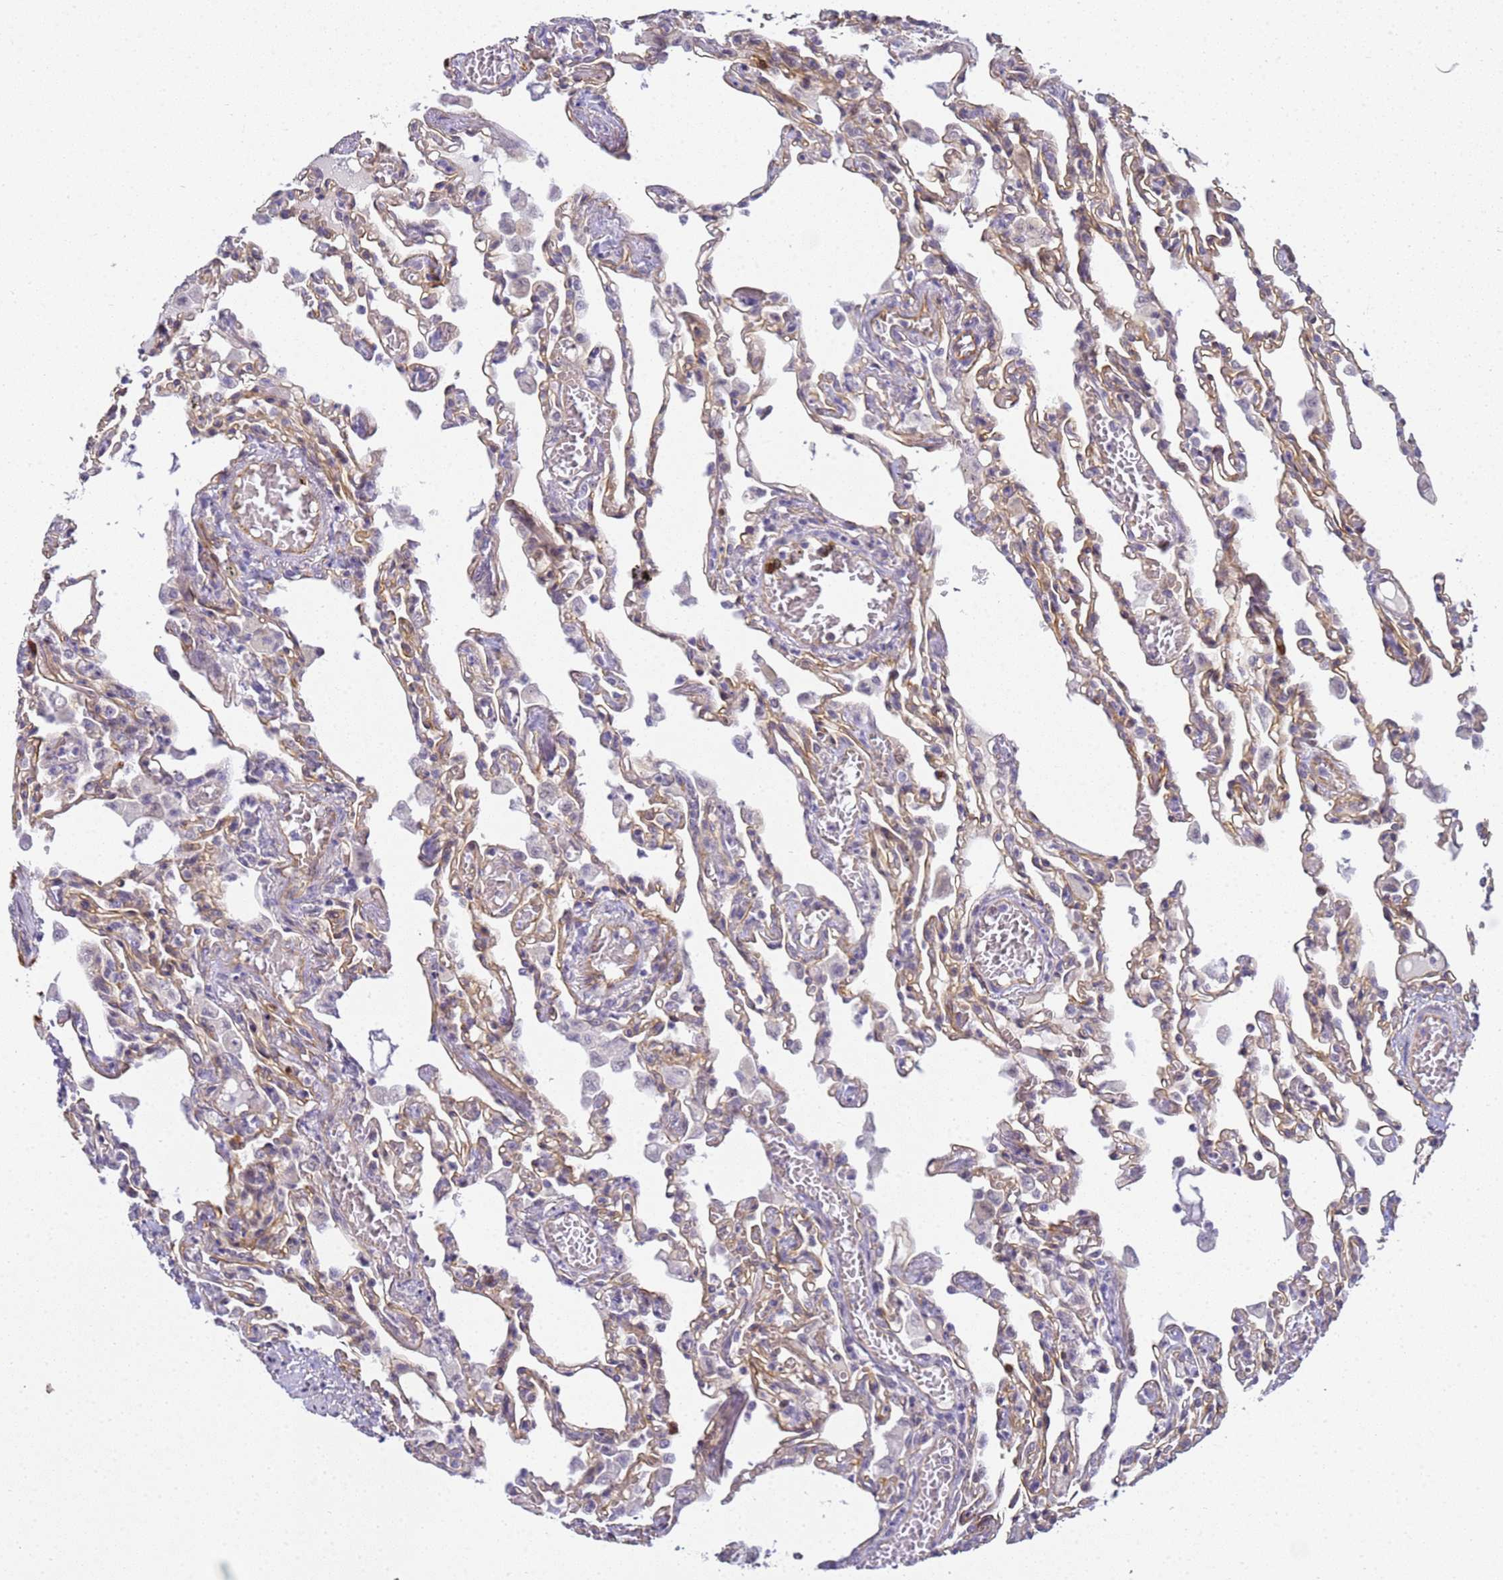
{"staining": {"intensity": "weak", "quantity": "<25%", "location": "cytoplasmic/membranous"}, "tissue": "lung", "cell_type": "Alveolar cells", "image_type": "normal", "snomed": [{"axis": "morphology", "description": "Normal tissue, NOS"}, {"axis": "topography", "description": "Bronchus"}, {"axis": "topography", "description": "Lung"}], "caption": "Immunohistochemical staining of benign human lung shows no significant staining in alveolar cells. (DAB (3,3'-diaminobenzidine) immunohistochemistry (IHC), high magnification).", "gene": "GON4L", "patient": {"sex": "female", "age": 49}}